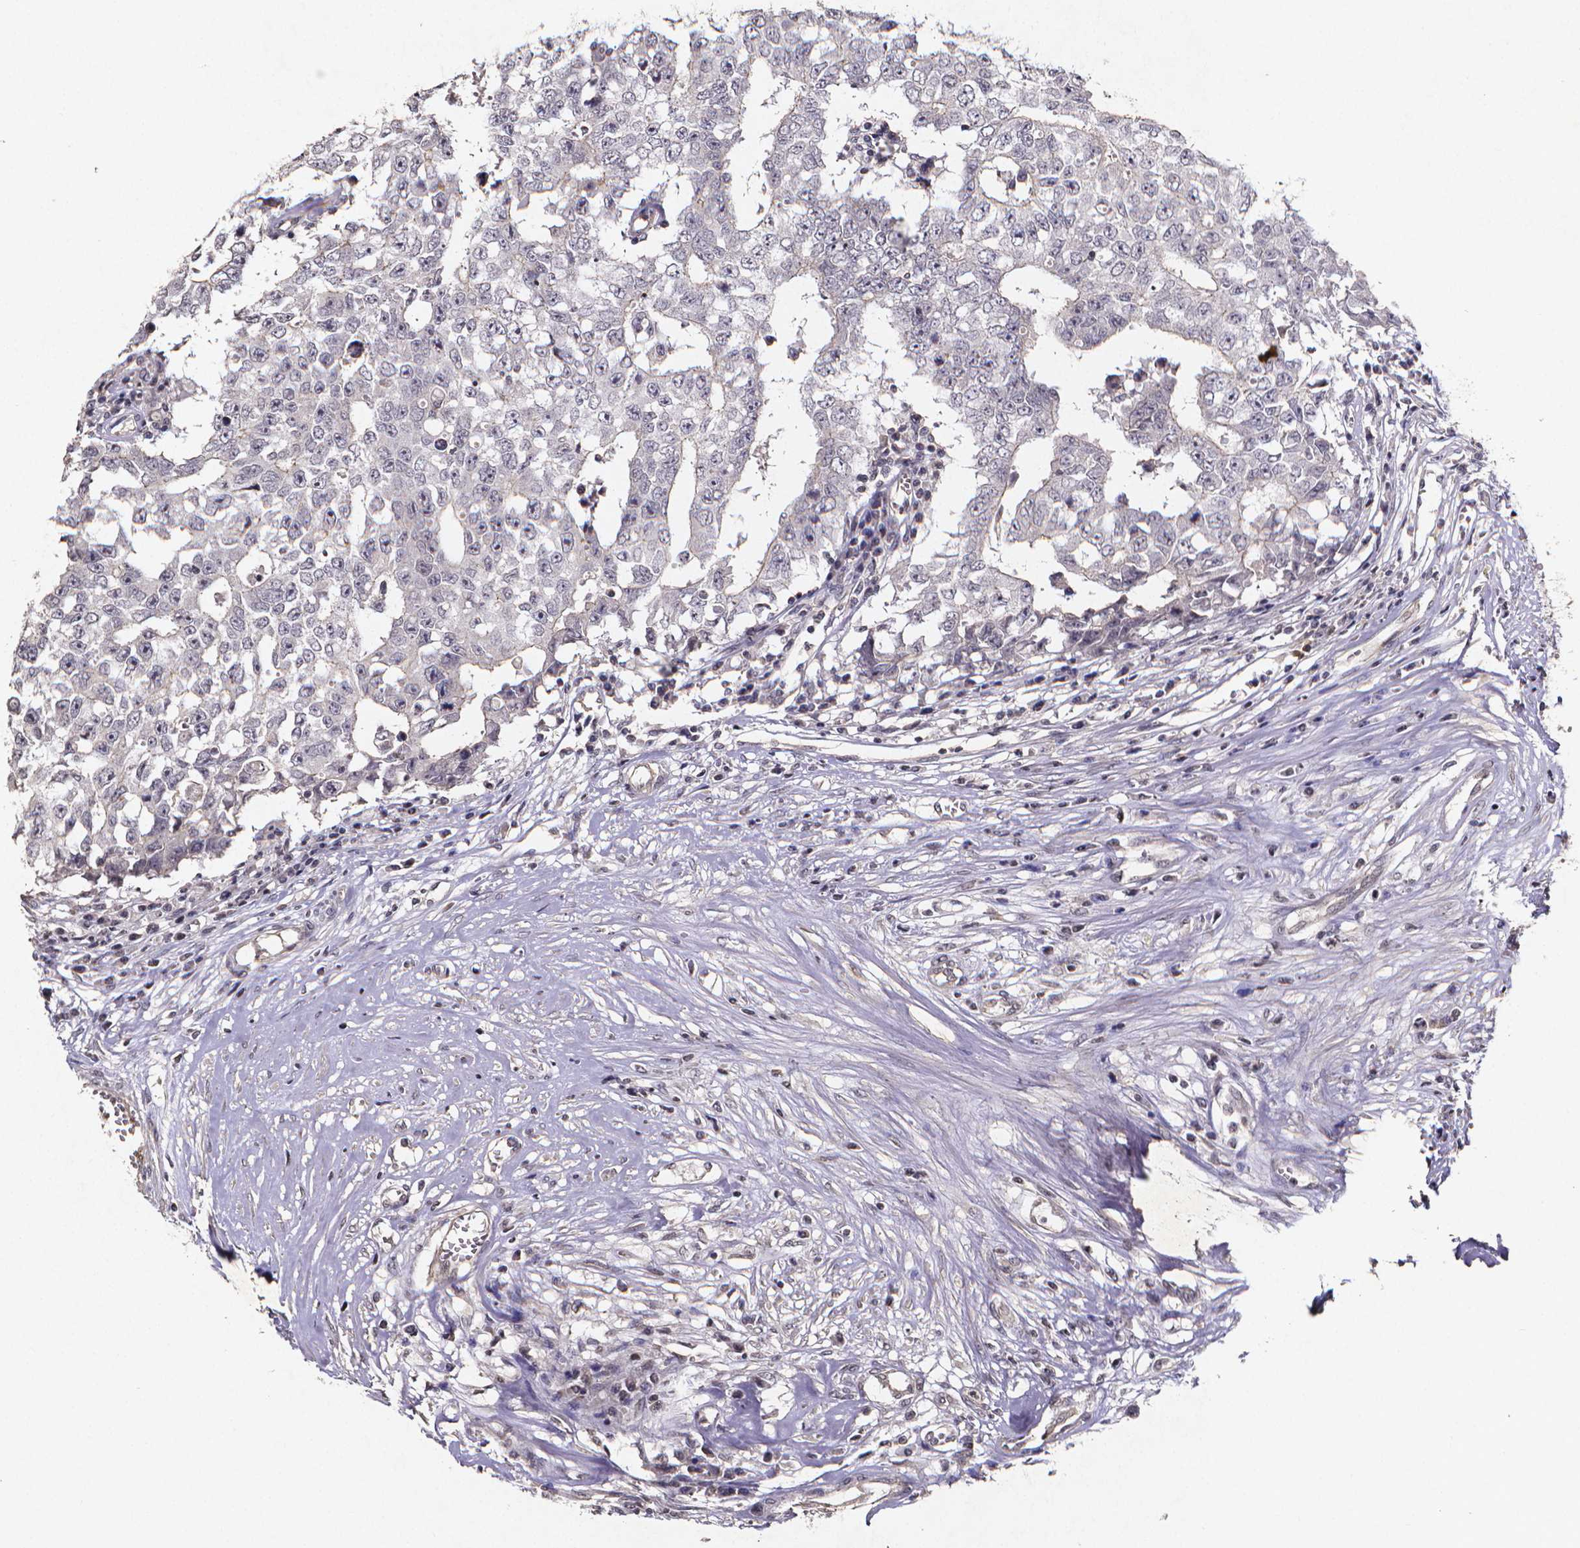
{"staining": {"intensity": "negative", "quantity": "none", "location": "none"}, "tissue": "testis cancer", "cell_type": "Tumor cells", "image_type": "cancer", "snomed": [{"axis": "morphology", "description": "Carcinoma, Embryonal, NOS"}, {"axis": "topography", "description": "Testis"}], "caption": "Tumor cells show no significant staining in embryonal carcinoma (testis). (DAB (3,3'-diaminobenzidine) IHC, high magnification).", "gene": "TP73", "patient": {"sex": "male", "age": 36}}